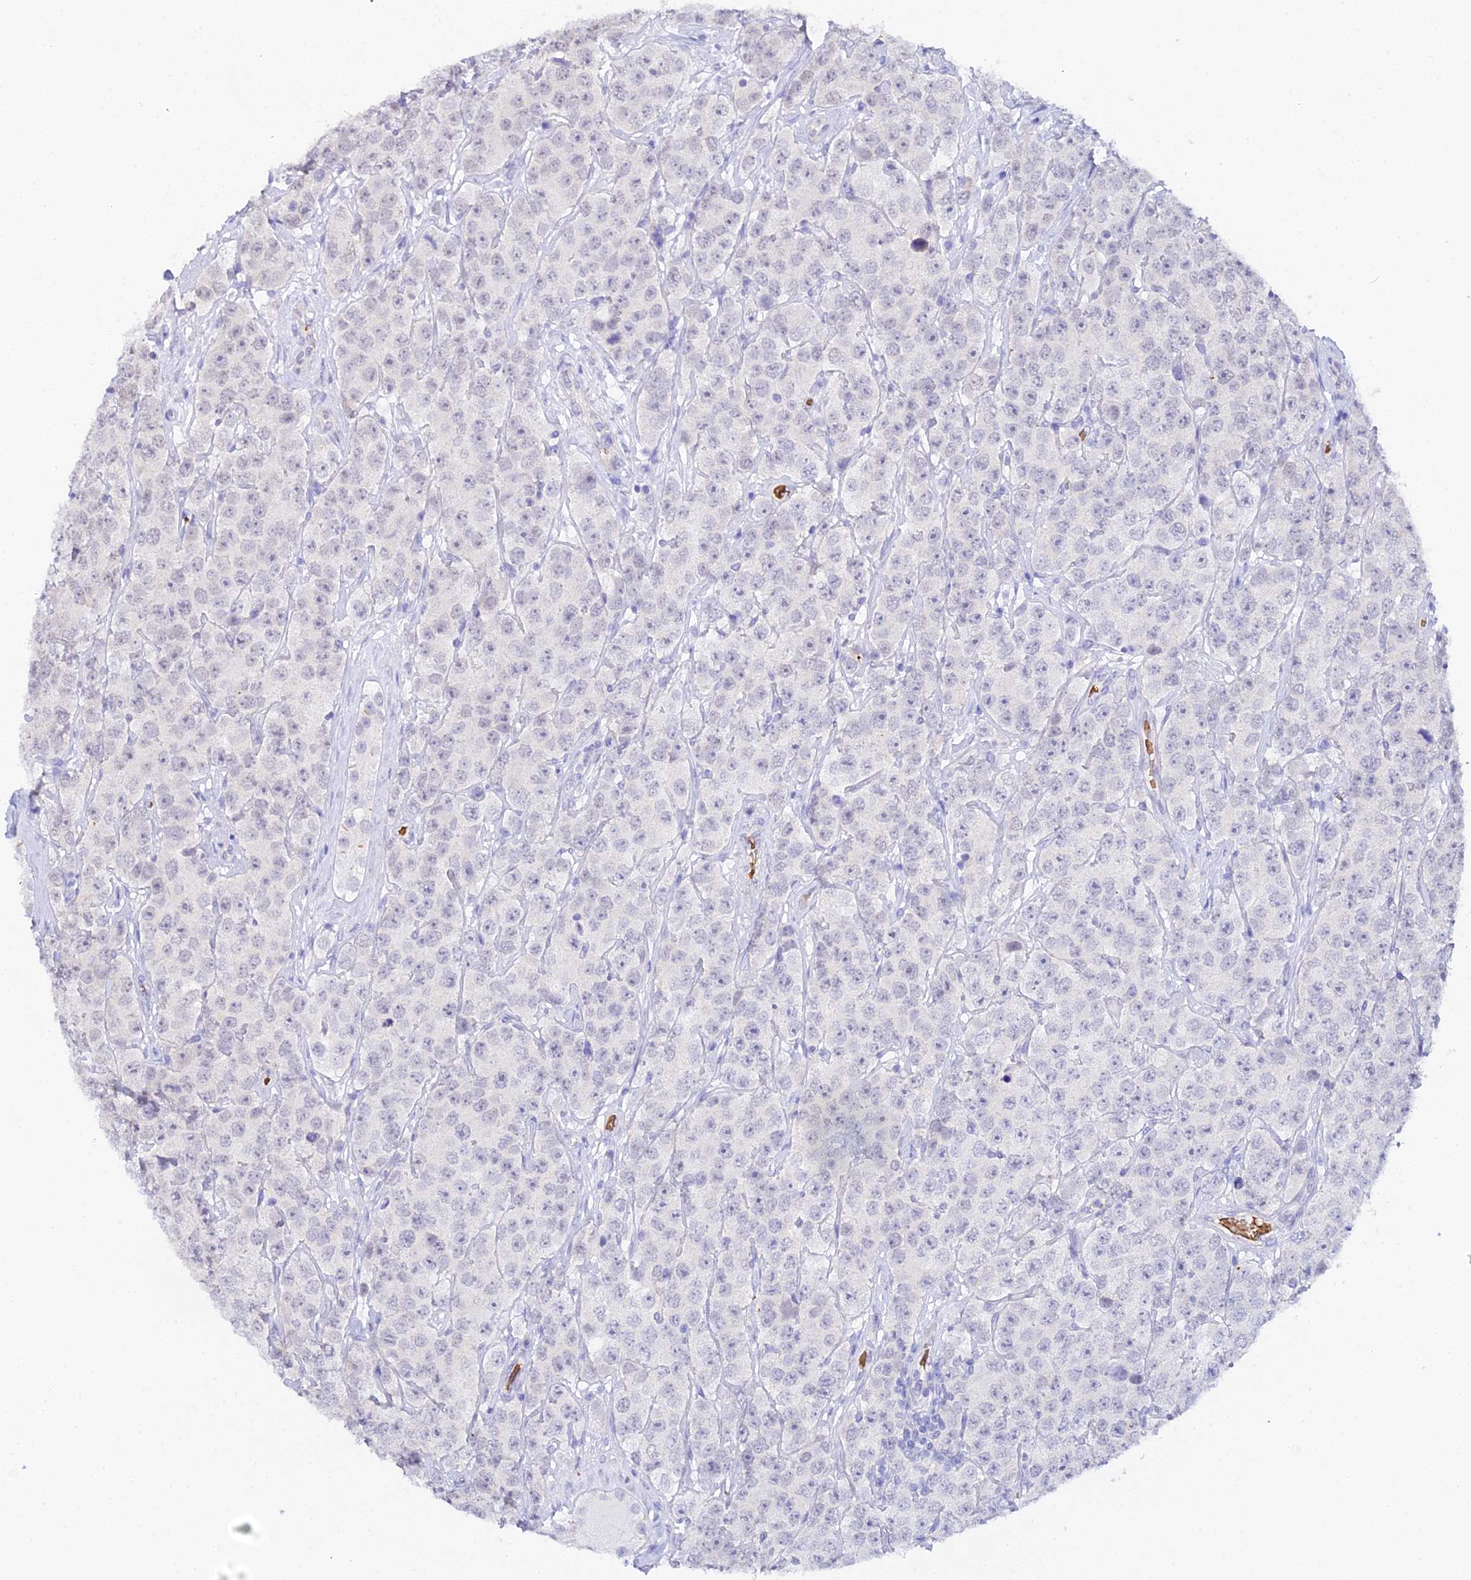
{"staining": {"intensity": "negative", "quantity": "none", "location": "none"}, "tissue": "testis cancer", "cell_type": "Tumor cells", "image_type": "cancer", "snomed": [{"axis": "morphology", "description": "Seminoma, NOS"}, {"axis": "topography", "description": "Testis"}], "caption": "Tumor cells show no significant positivity in seminoma (testis).", "gene": "CFAP45", "patient": {"sex": "male", "age": 28}}